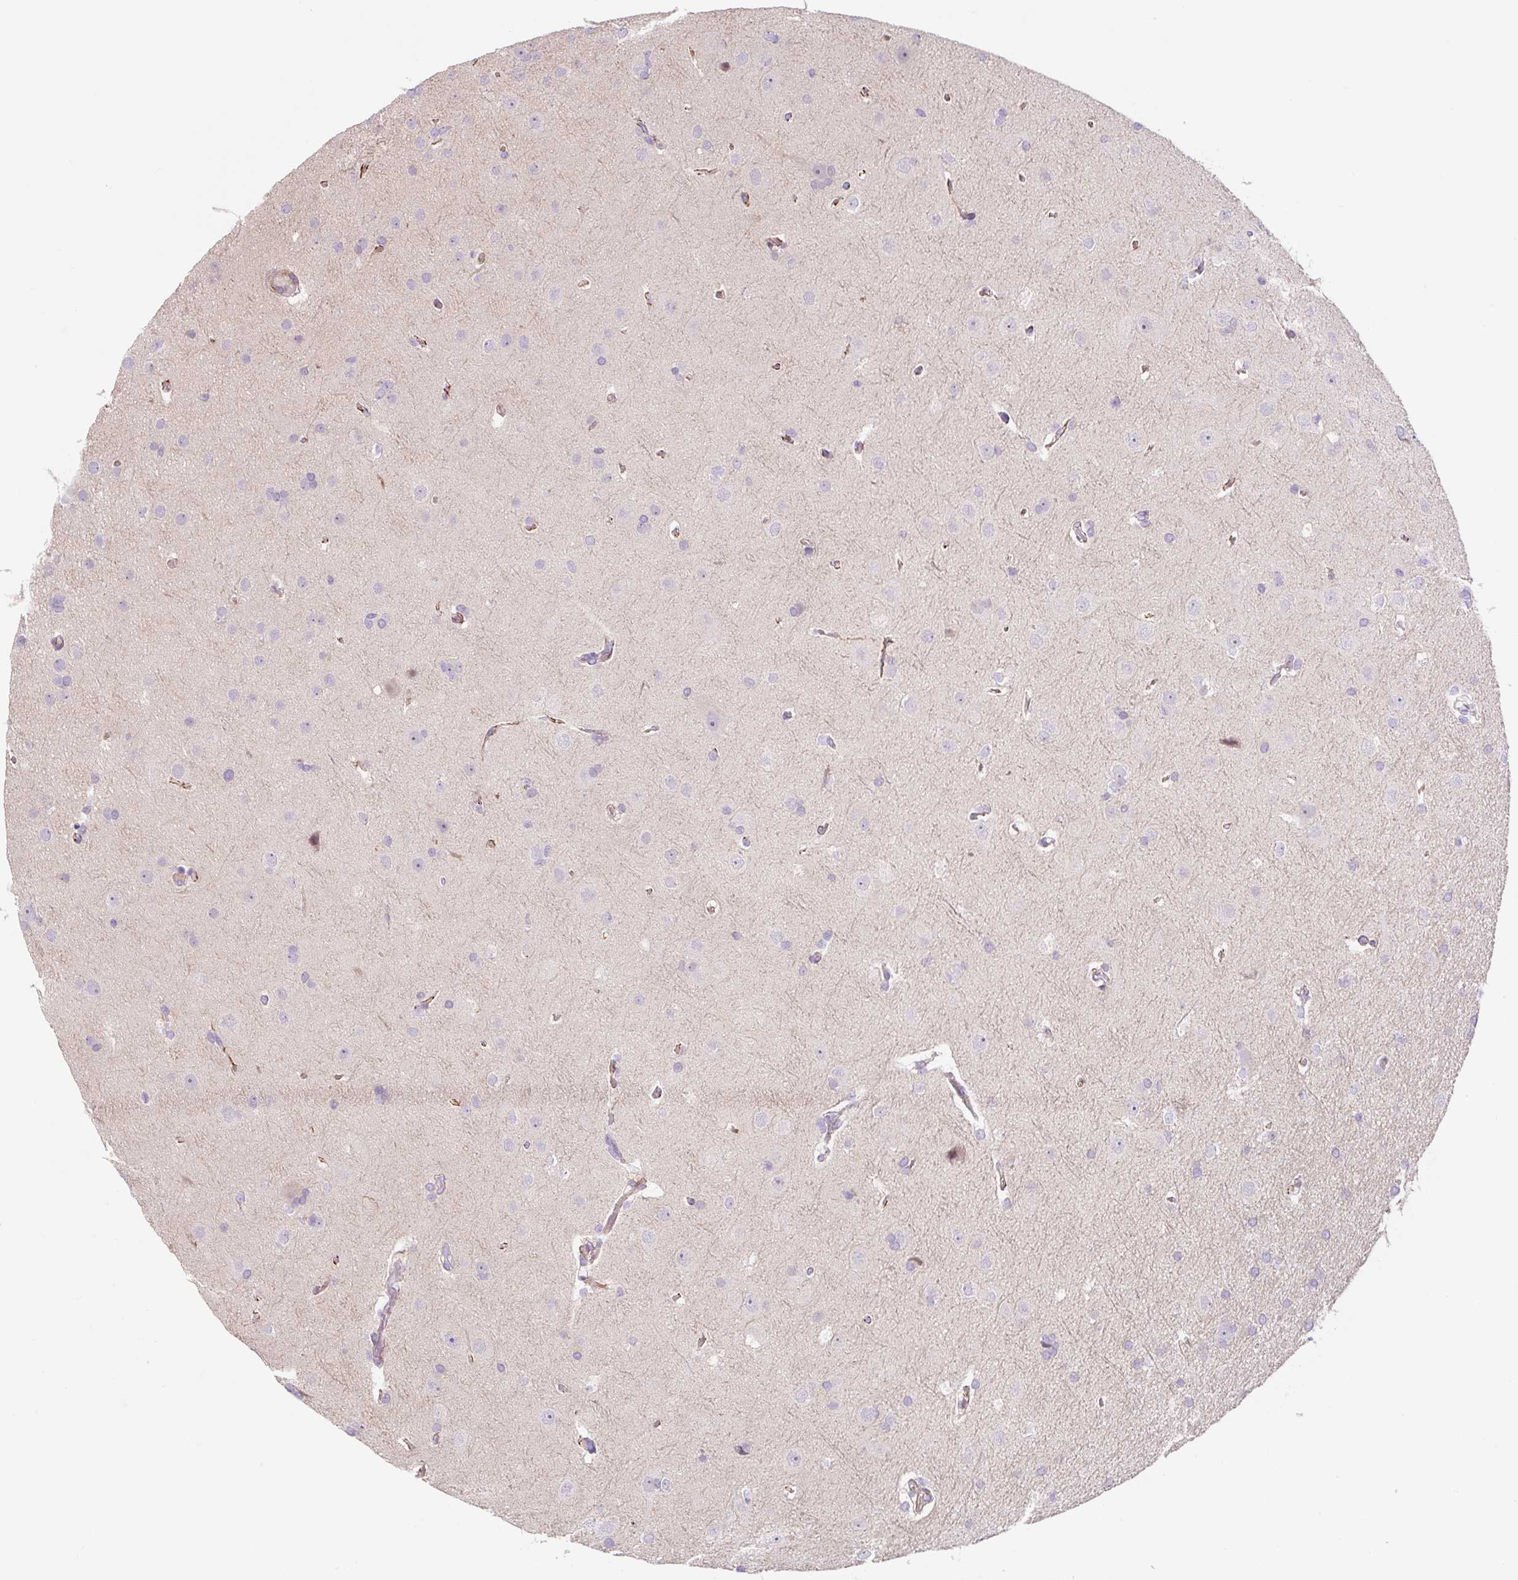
{"staining": {"intensity": "negative", "quantity": "none", "location": "none"}, "tissue": "glioma", "cell_type": "Tumor cells", "image_type": "cancer", "snomed": [{"axis": "morphology", "description": "Glioma, malignant, Low grade"}, {"axis": "topography", "description": "Brain"}], "caption": "Immunohistochemistry (IHC) of glioma demonstrates no positivity in tumor cells.", "gene": "CCL25", "patient": {"sex": "female", "age": 34}}